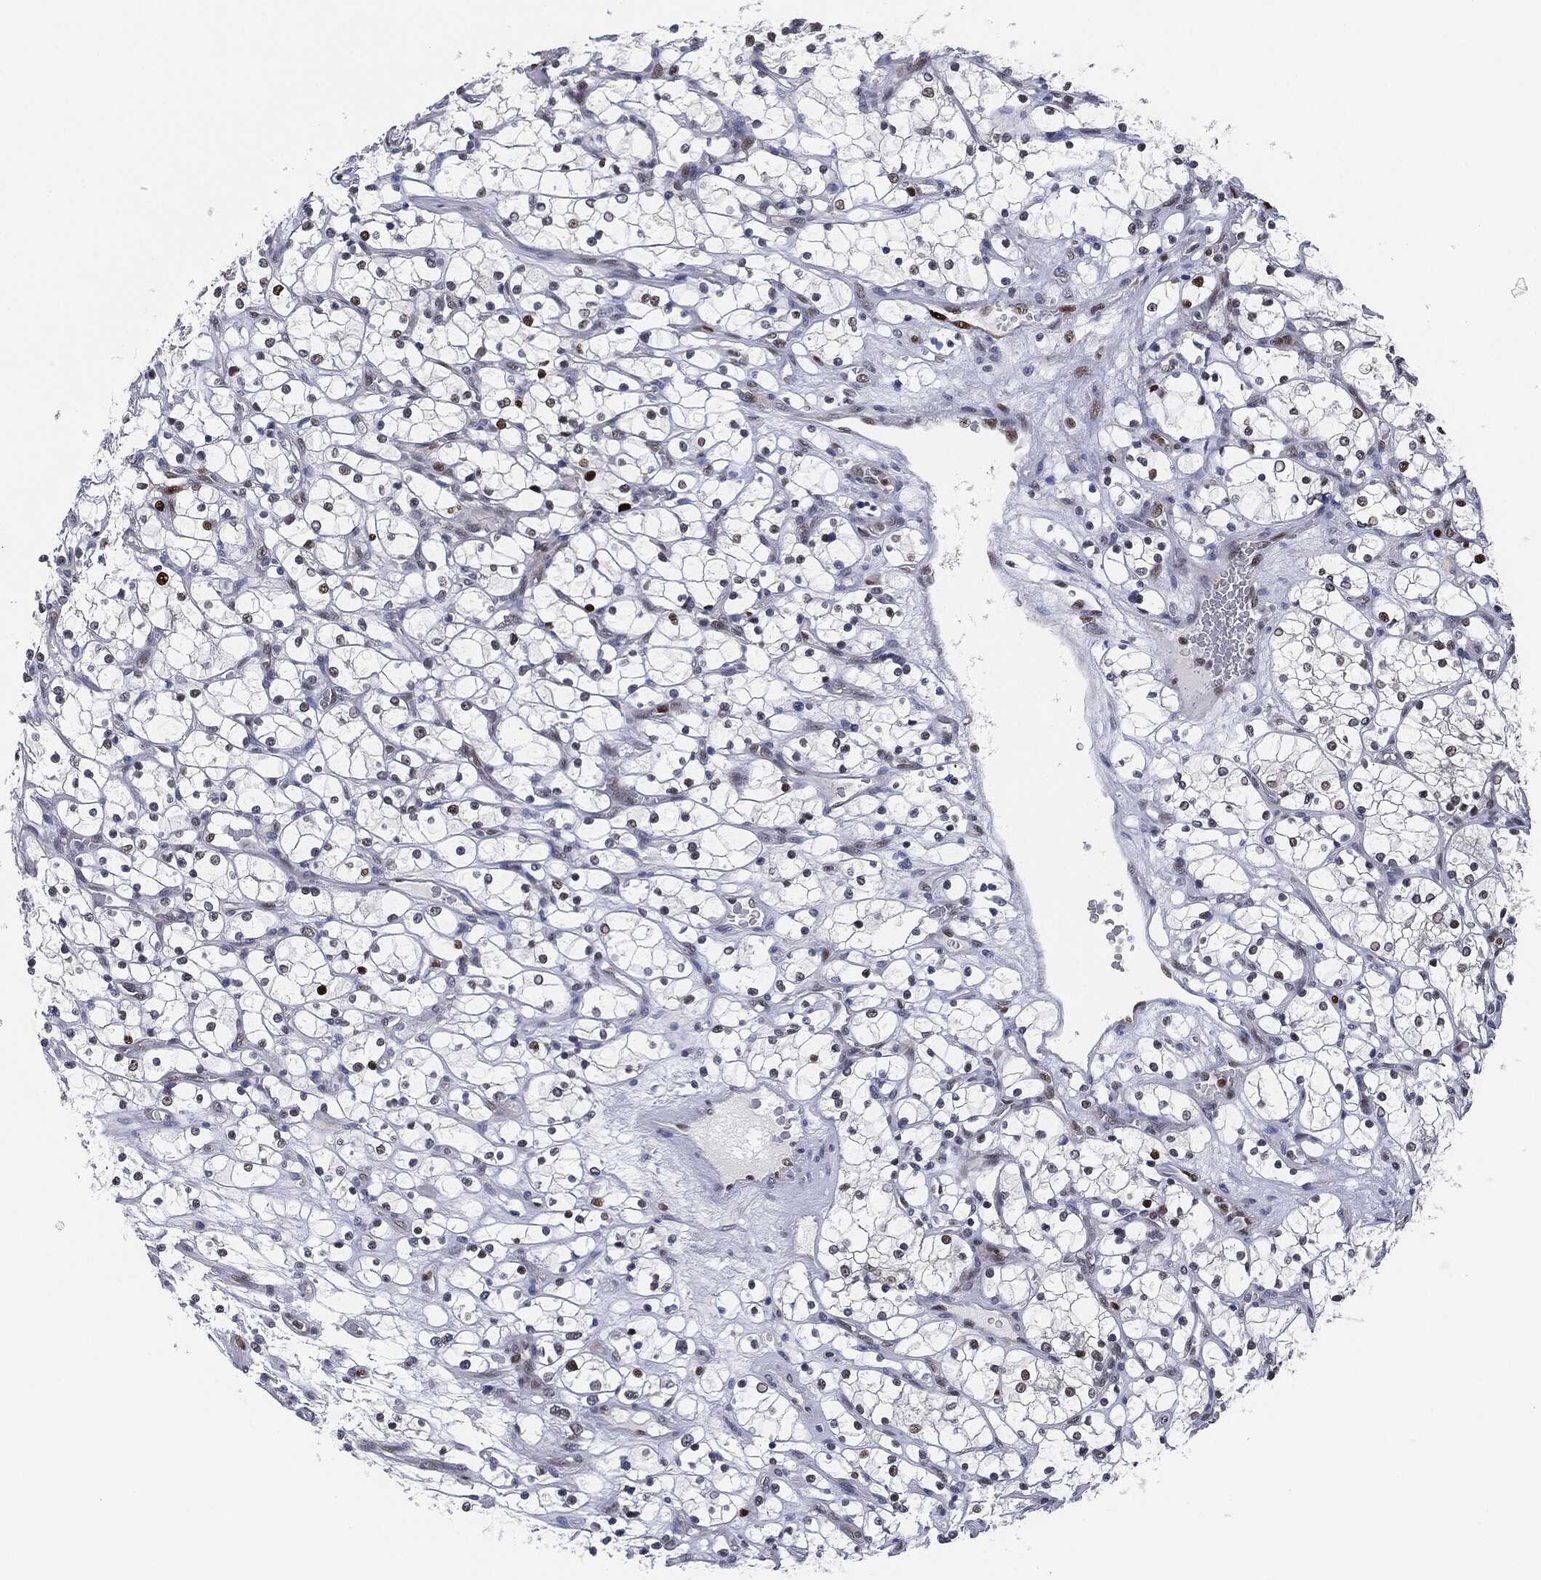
{"staining": {"intensity": "moderate", "quantity": "<25%", "location": "nuclear"}, "tissue": "renal cancer", "cell_type": "Tumor cells", "image_type": "cancer", "snomed": [{"axis": "morphology", "description": "Adenocarcinoma, NOS"}, {"axis": "topography", "description": "Kidney"}], "caption": "This is an image of immunohistochemistry staining of renal adenocarcinoma, which shows moderate positivity in the nuclear of tumor cells.", "gene": "PCNA", "patient": {"sex": "female", "age": 69}}